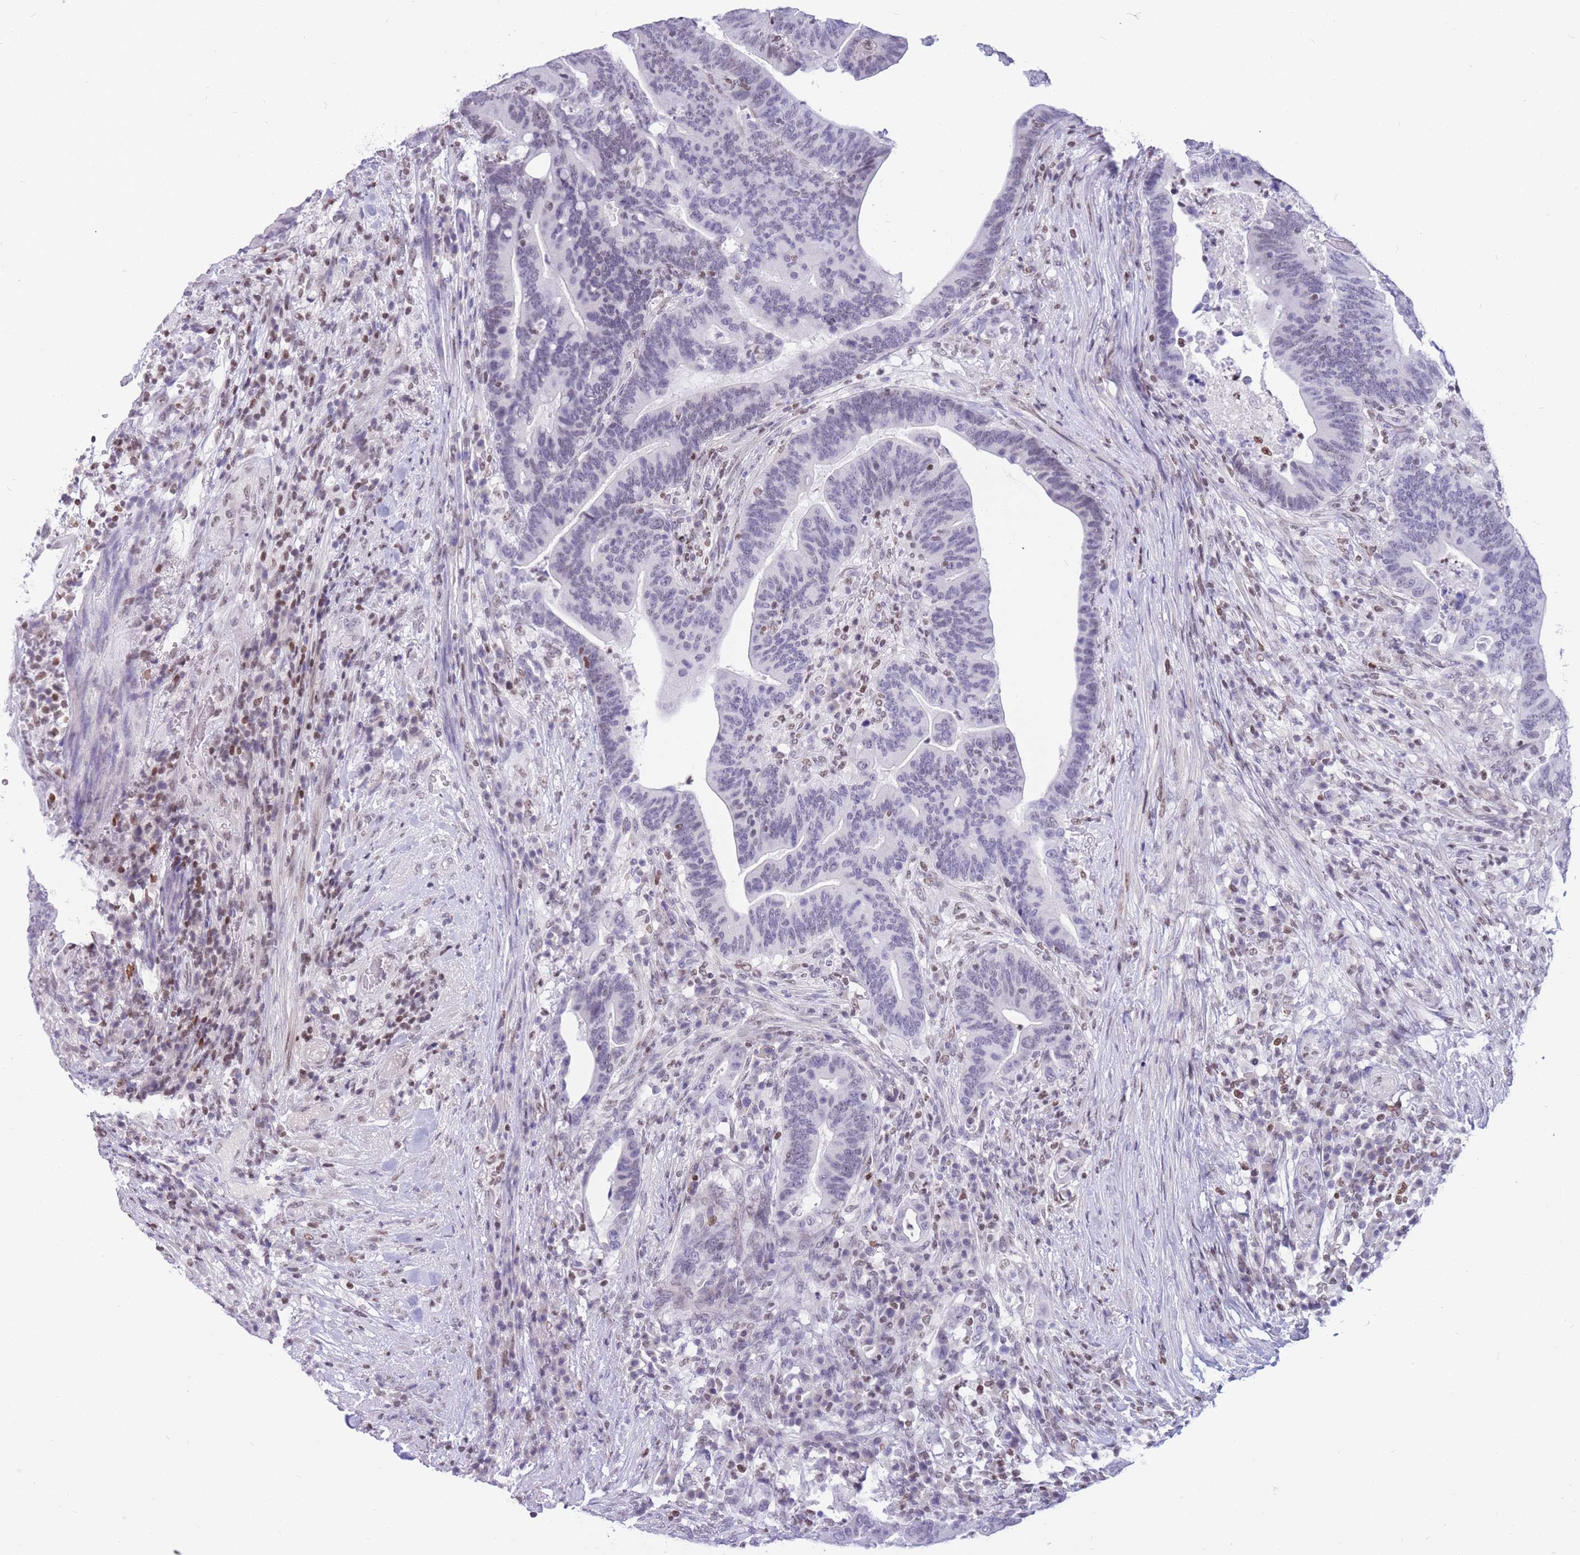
{"staining": {"intensity": "moderate", "quantity": "<25%", "location": "nuclear"}, "tissue": "colorectal cancer", "cell_type": "Tumor cells", "image_type": "cancer", "snomed": [{"axis": "morphology", "description": "Adenocarcinoma, NOS"}, {"axis": "topography", "description": "Colon"}], "caption": "IHC (DAB) staining of human colorectal cancer (adenocarcinoma) reveals moderate nuclear protein positivity in approximately <25% of tumor cells.", "gene": "HMGN1", "patient": {"sex": "female", "age": 66}}